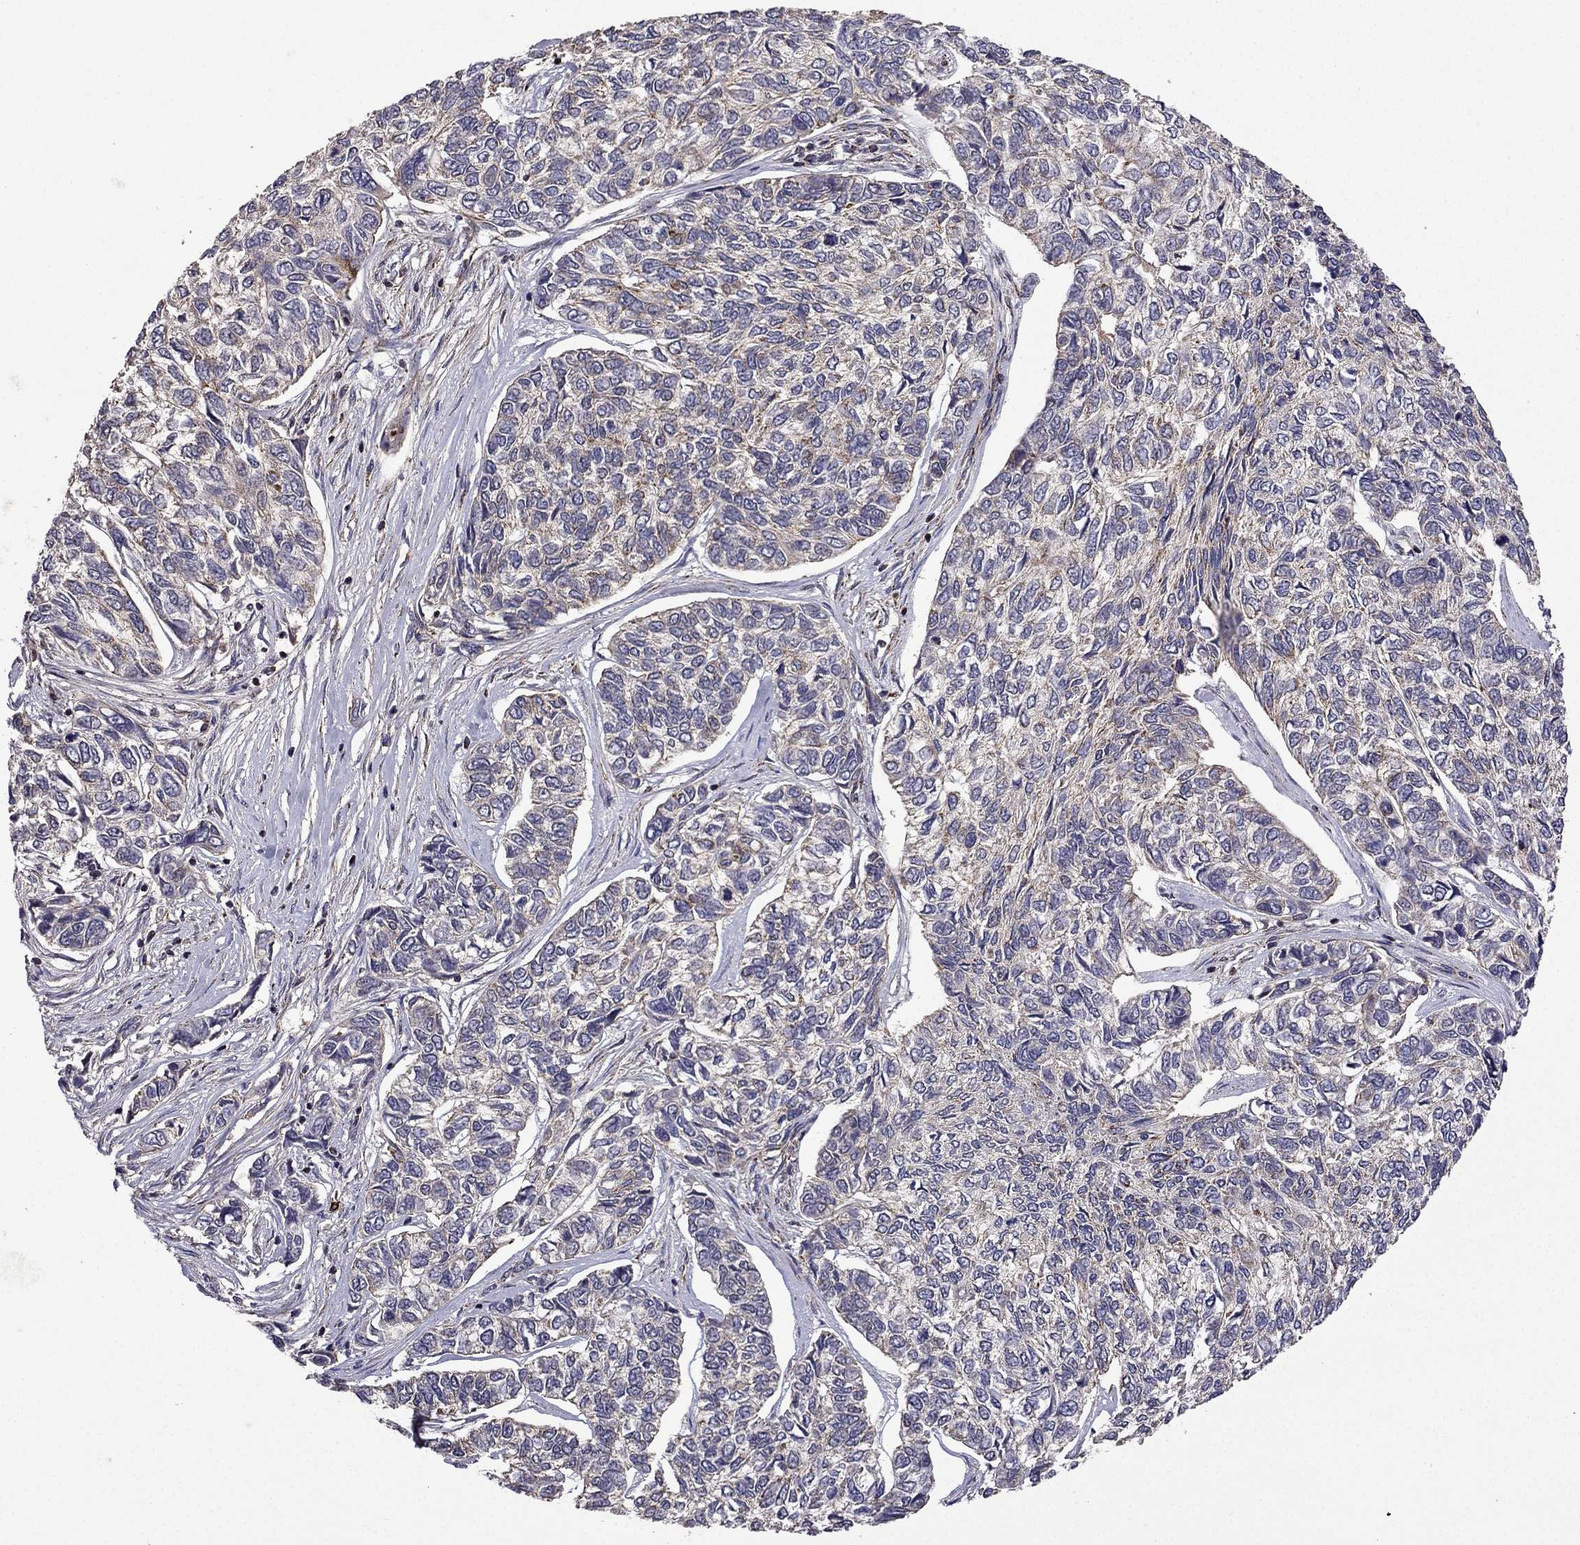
{"staining": {"intensity": "weak", "quantity": "<25%", "location": "cytoplasmic/membranous"}, "tissue": "skin cancer", "cell_type": "Tumor cells", "image_type": "cancer", "snomed": [{"axis": "morphology", "description": "Basal cell carcinoma"}, {"axis": "topography", "description": "Skin"}], "caption": "This is a photomicrograph of IHC staining of skin basal cell carcinoma, which shows no expression in tumor cells.", "gene": "TAB2", "patient": {"sex": "female", "age": 65}}